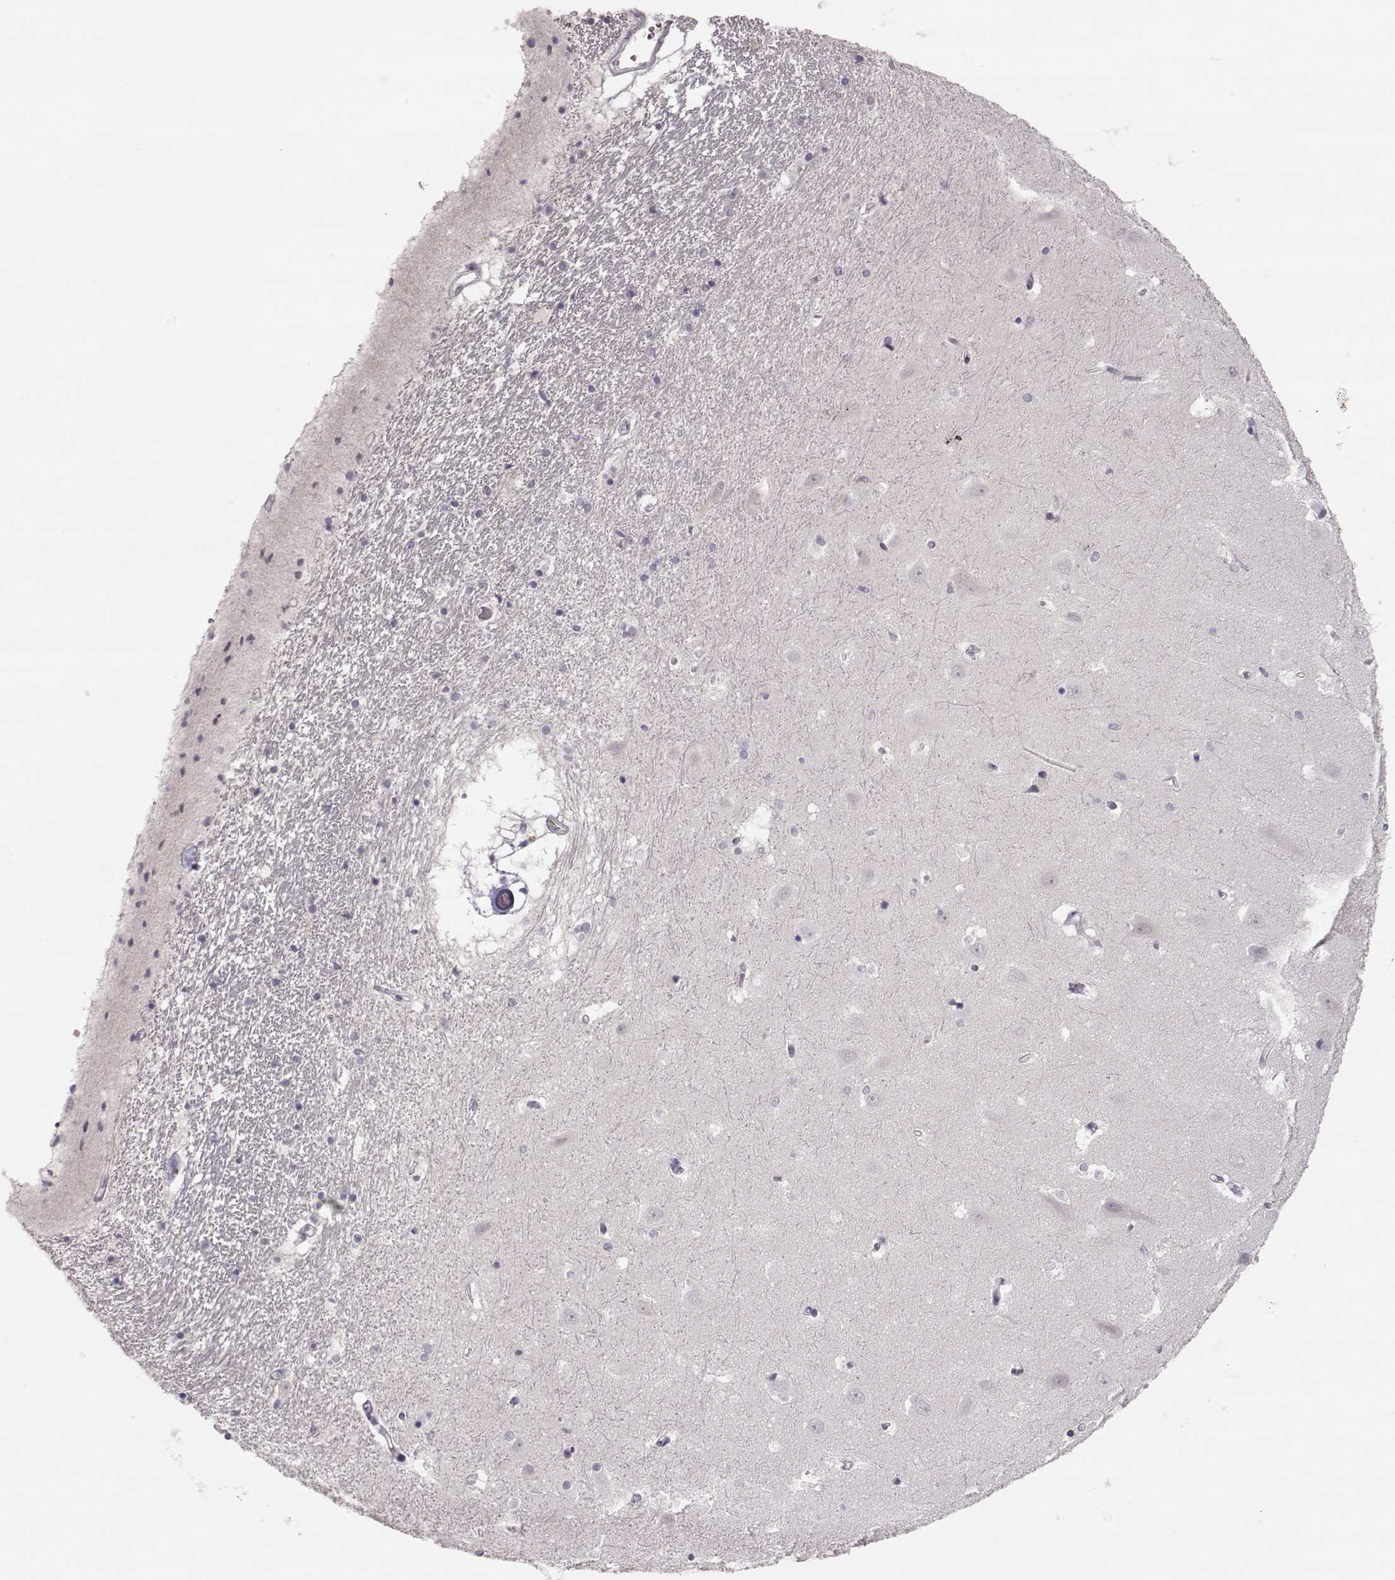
{"staining": {"intensity": "negative", "quantity": "none", "location": "none"}, "tissue": "hippocampus", "cell_type": "Glial cells", "image_type": "normal", "snomed": [{"axis": "morphology", "description": "Normal tissue, NOS"}, {"axis": "topography", "description": "Hippocampus"}], "caption": "The image exhibits no staining of glial cells in benign hippocampus.", "gene": "LIN28A", "patient": {"sex": "male", "age": 44}}